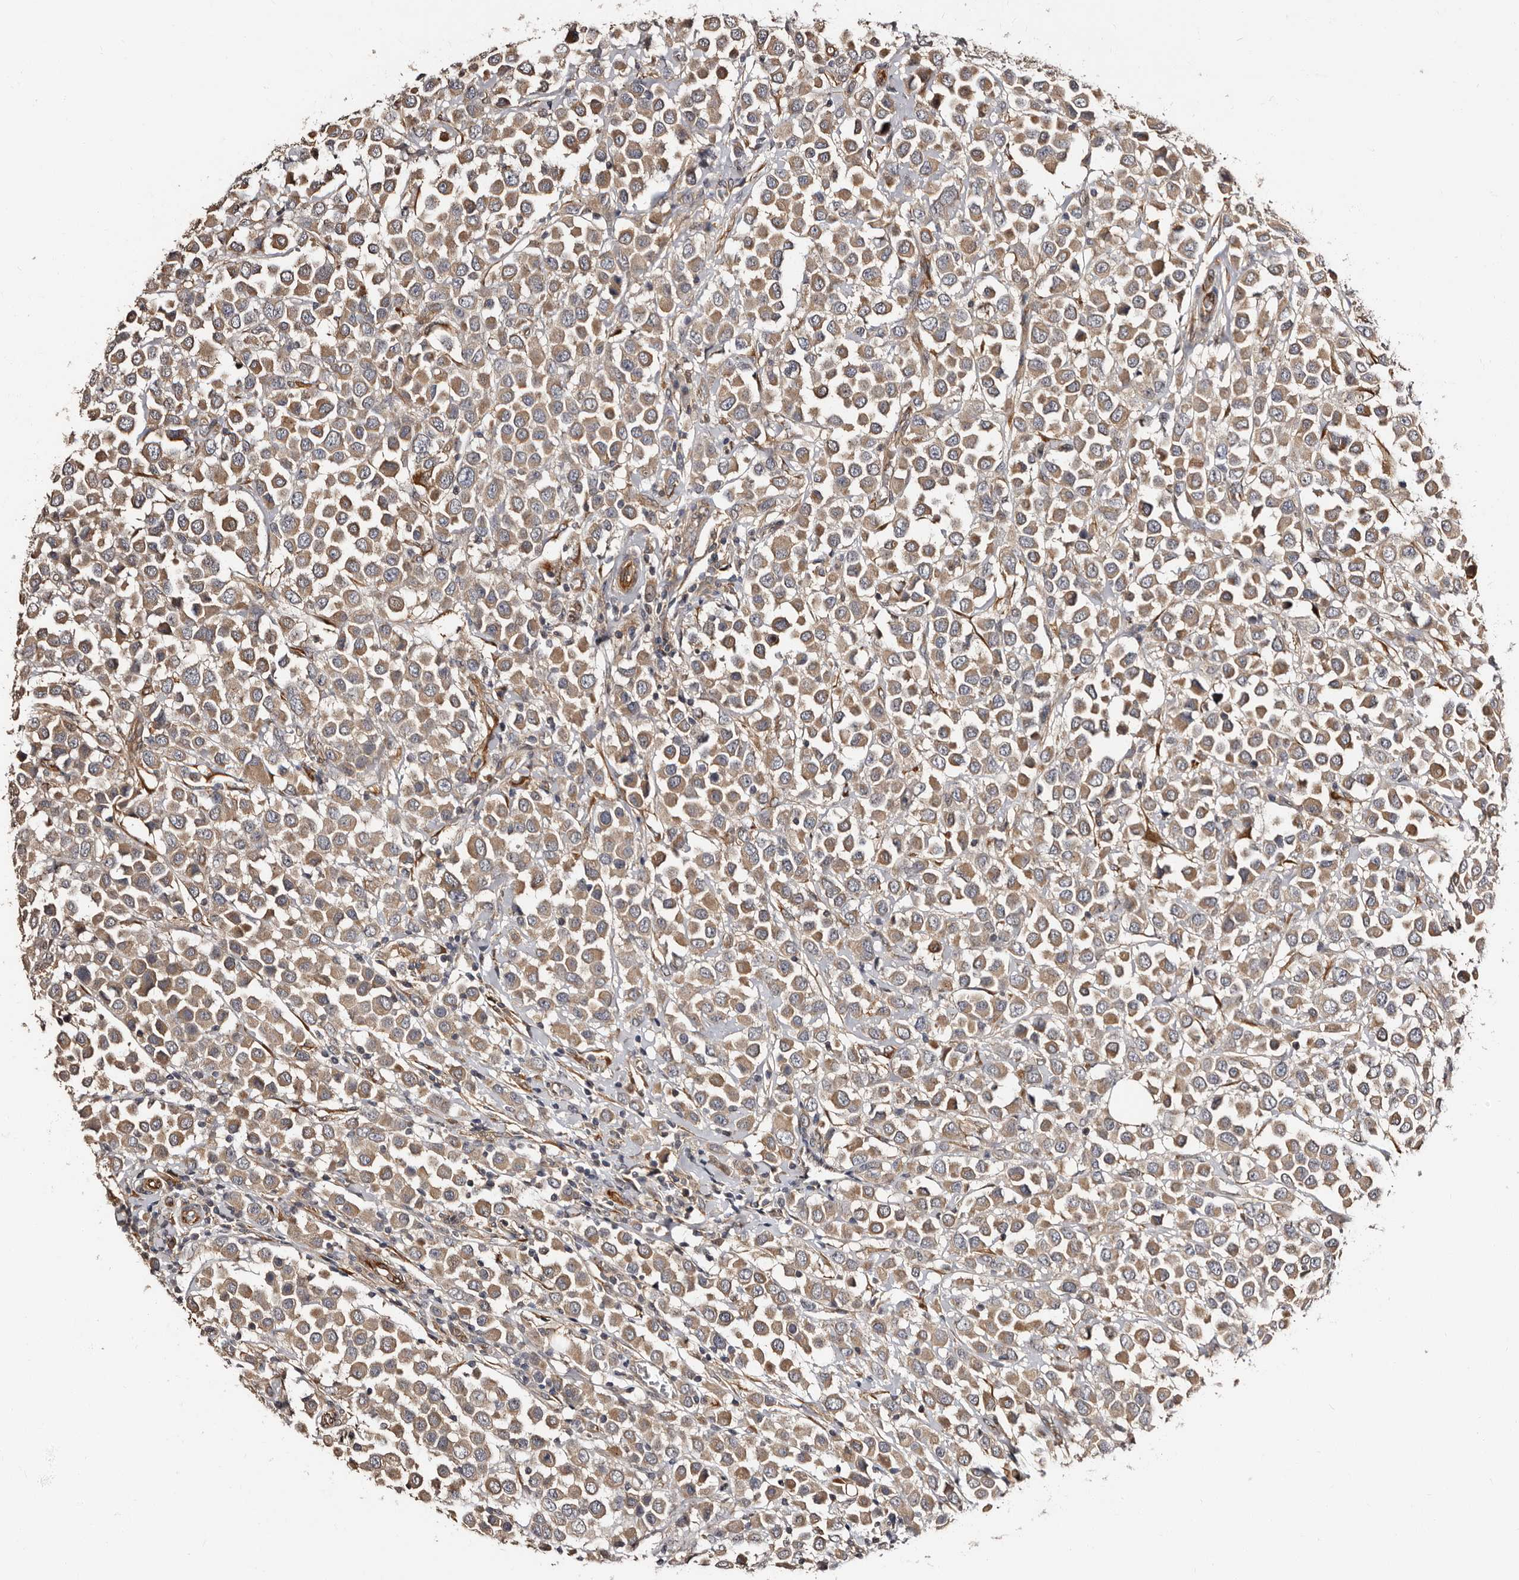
{"staining": {"intensity": "moderate", "quantity": ">75%", "location": "cytoplasmic/membranous"}, "tissue": "breast cancer", "cell_type": "Tumor cells", "image_type": "cancer", "snomed": [{"axis": "morphology", "description": "Duct carcinoma"}, {"axis": "topography", "description": "Breast"}], "caption": "Breast cancer stained with immunohistochemistry (IHC) exhibits moderate cytoplasmic/membranous staining in approximately >75% of tumor cells.", "gene": "TBC1D22B", "patient": {"sex": "female", "age": 61}}